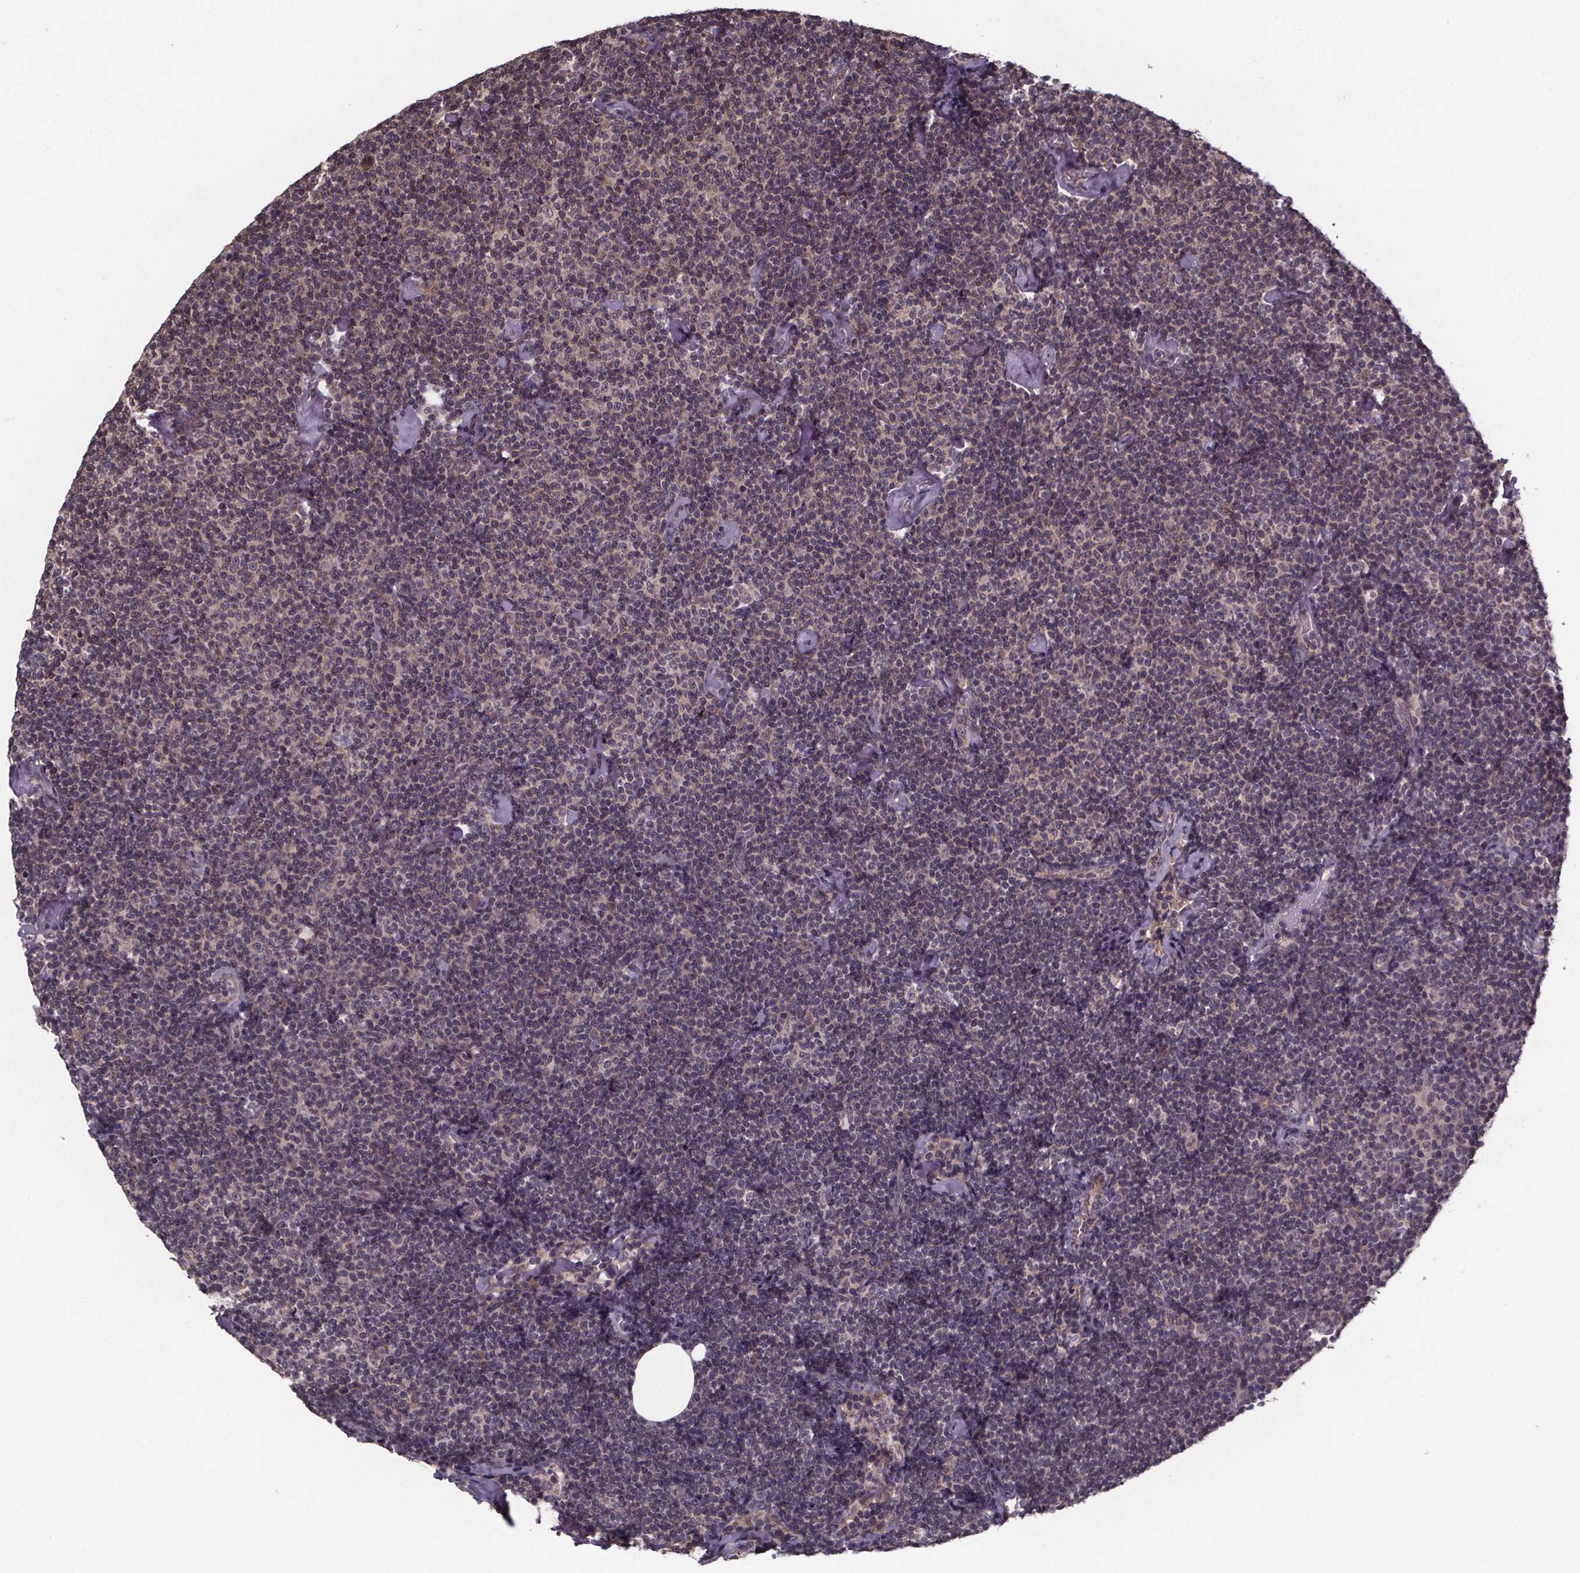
{"staining": {"intensity": "weak", "quantity": ">75%", "location": "cytoplasmic/membranous"}, "tissue": "lymphoma", "cell_type": "Tumor cells", "image_type": "cancer", "snomed": [{"axis": "morphology", "description": "Malignant lymphoma, non-Hodgkin's type, Low grade"}, {"axis": "topography", "description": "Lymph node"}], "caption": "Immunohistochemistry histopathology image of neoplastic tissue: malignant lymphoma, non-Hodgkin's type (low-grade) stained using immunohistochemistry (IHC) shows low levels of weak protein expression localized specifically in the cytoplasmic/membranous of tumor cells, appearing as a cytoplasmic/membranous brown color.", "gene": "SAT1", "patient": {"sex": "male", "age": 81}}